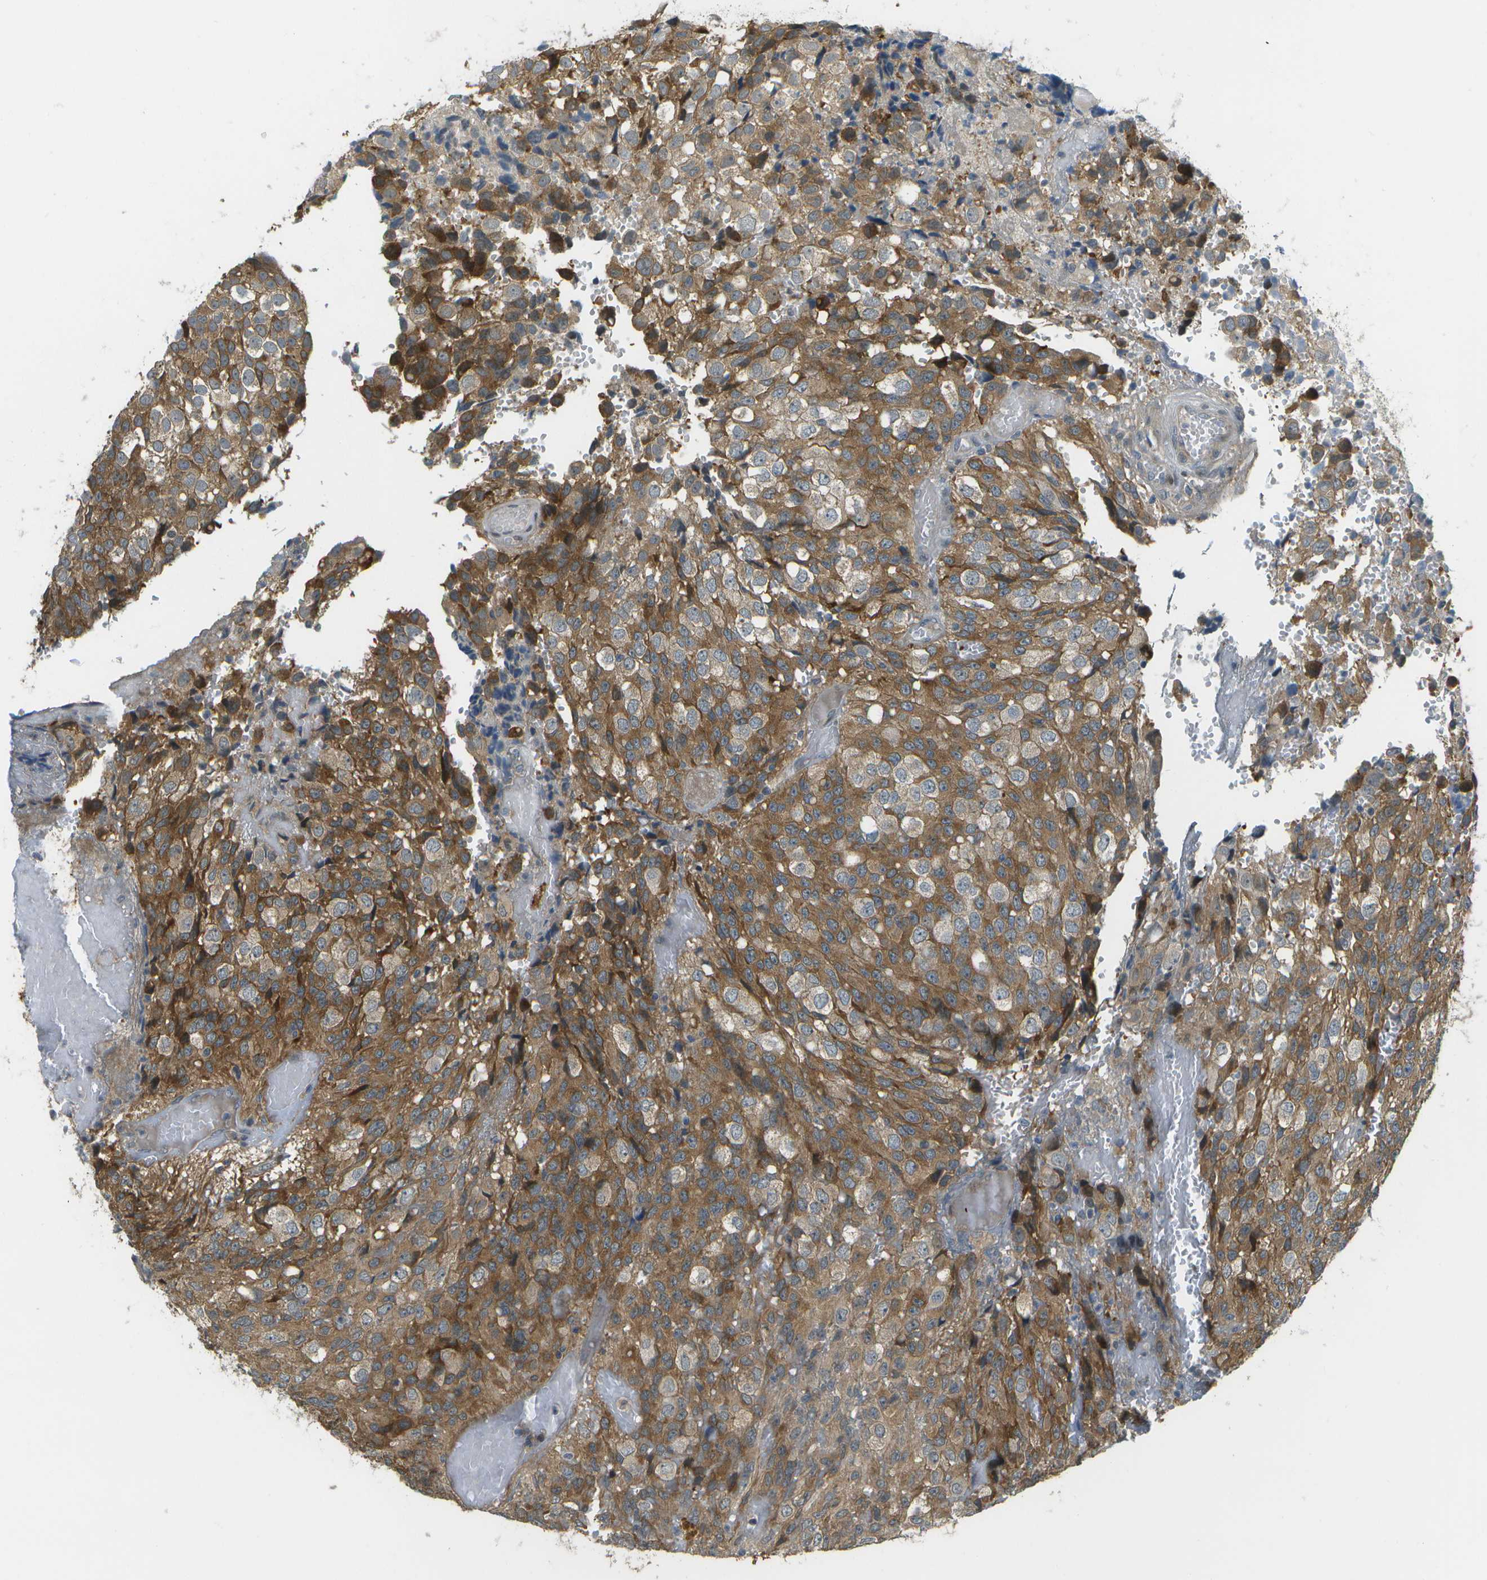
{"staining": {"intensity": "moderate", "quantity": "25%-75%", "location": "cytoplasmic/membranous"}, "tissue": "glioma", "cell_type": "Tumor cells", "image_type": "cancer", "snomed": [{"axis": "morphology", "description": "Glioma, malignant, High grade"}, {"axis": "topography", "description": "Brain"}], "caption": "Malignant glioma (high-grade) was stained to show a protein in brown. There is medium levels of moderate cytoplasmic/membranous expression in about 25%-75% of tumor cells. Using DAB (3,3'-diaminobenzidine) (brown) and hematoxylin (blue) stains, captured at high magnification using brightfield microscopy.", "gene": "WNK2", "patient": {"sex": "male", "age": 32}}